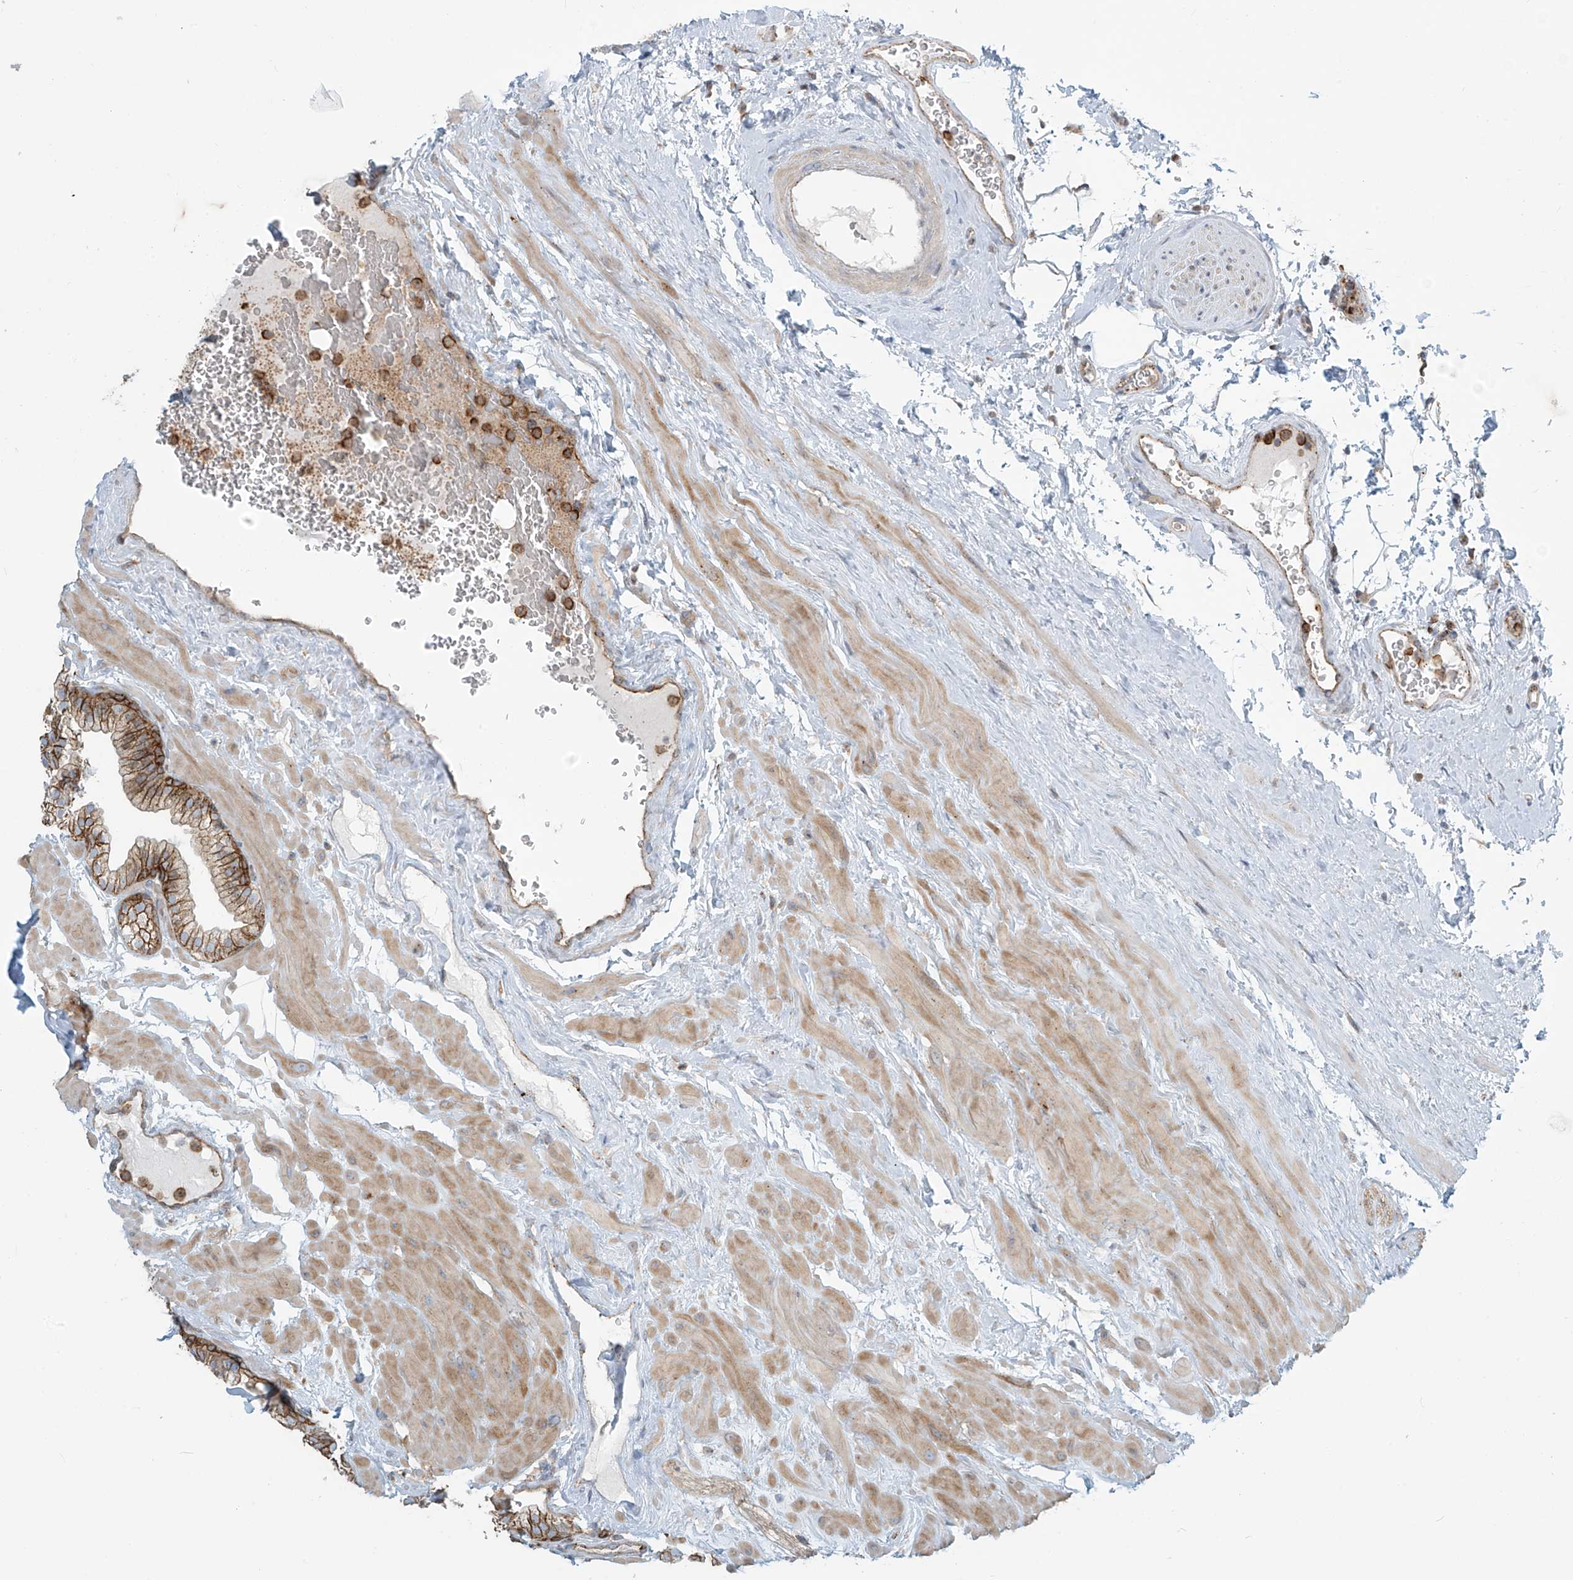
{"staining": {"intensity": "strong", "quantity": "25%-75%", "location": "cytoplasmic/membranous"}, "tissue": "prostate", "cell_type": "Glandular cells", "image_type": "normal", "snomed": [{"axis": "morphology", "description": "Normal tissue, NOS"}, {"axis": "morphology", "description": "Urothelial carcinoma, Low grade"}, {"axis": "topography", "description": "Urinary bladder"}, {"axis": "topography", "description": "Prostate"}], "caption": "Immunohistochemical staining of normal human prostate demonstrates high levels of strong cytoplasmic/membranous staining in approximately 25%-75% of glandular cells.", "gene": "LZTS3", "patient": {"sex": "male", "age": 60}}